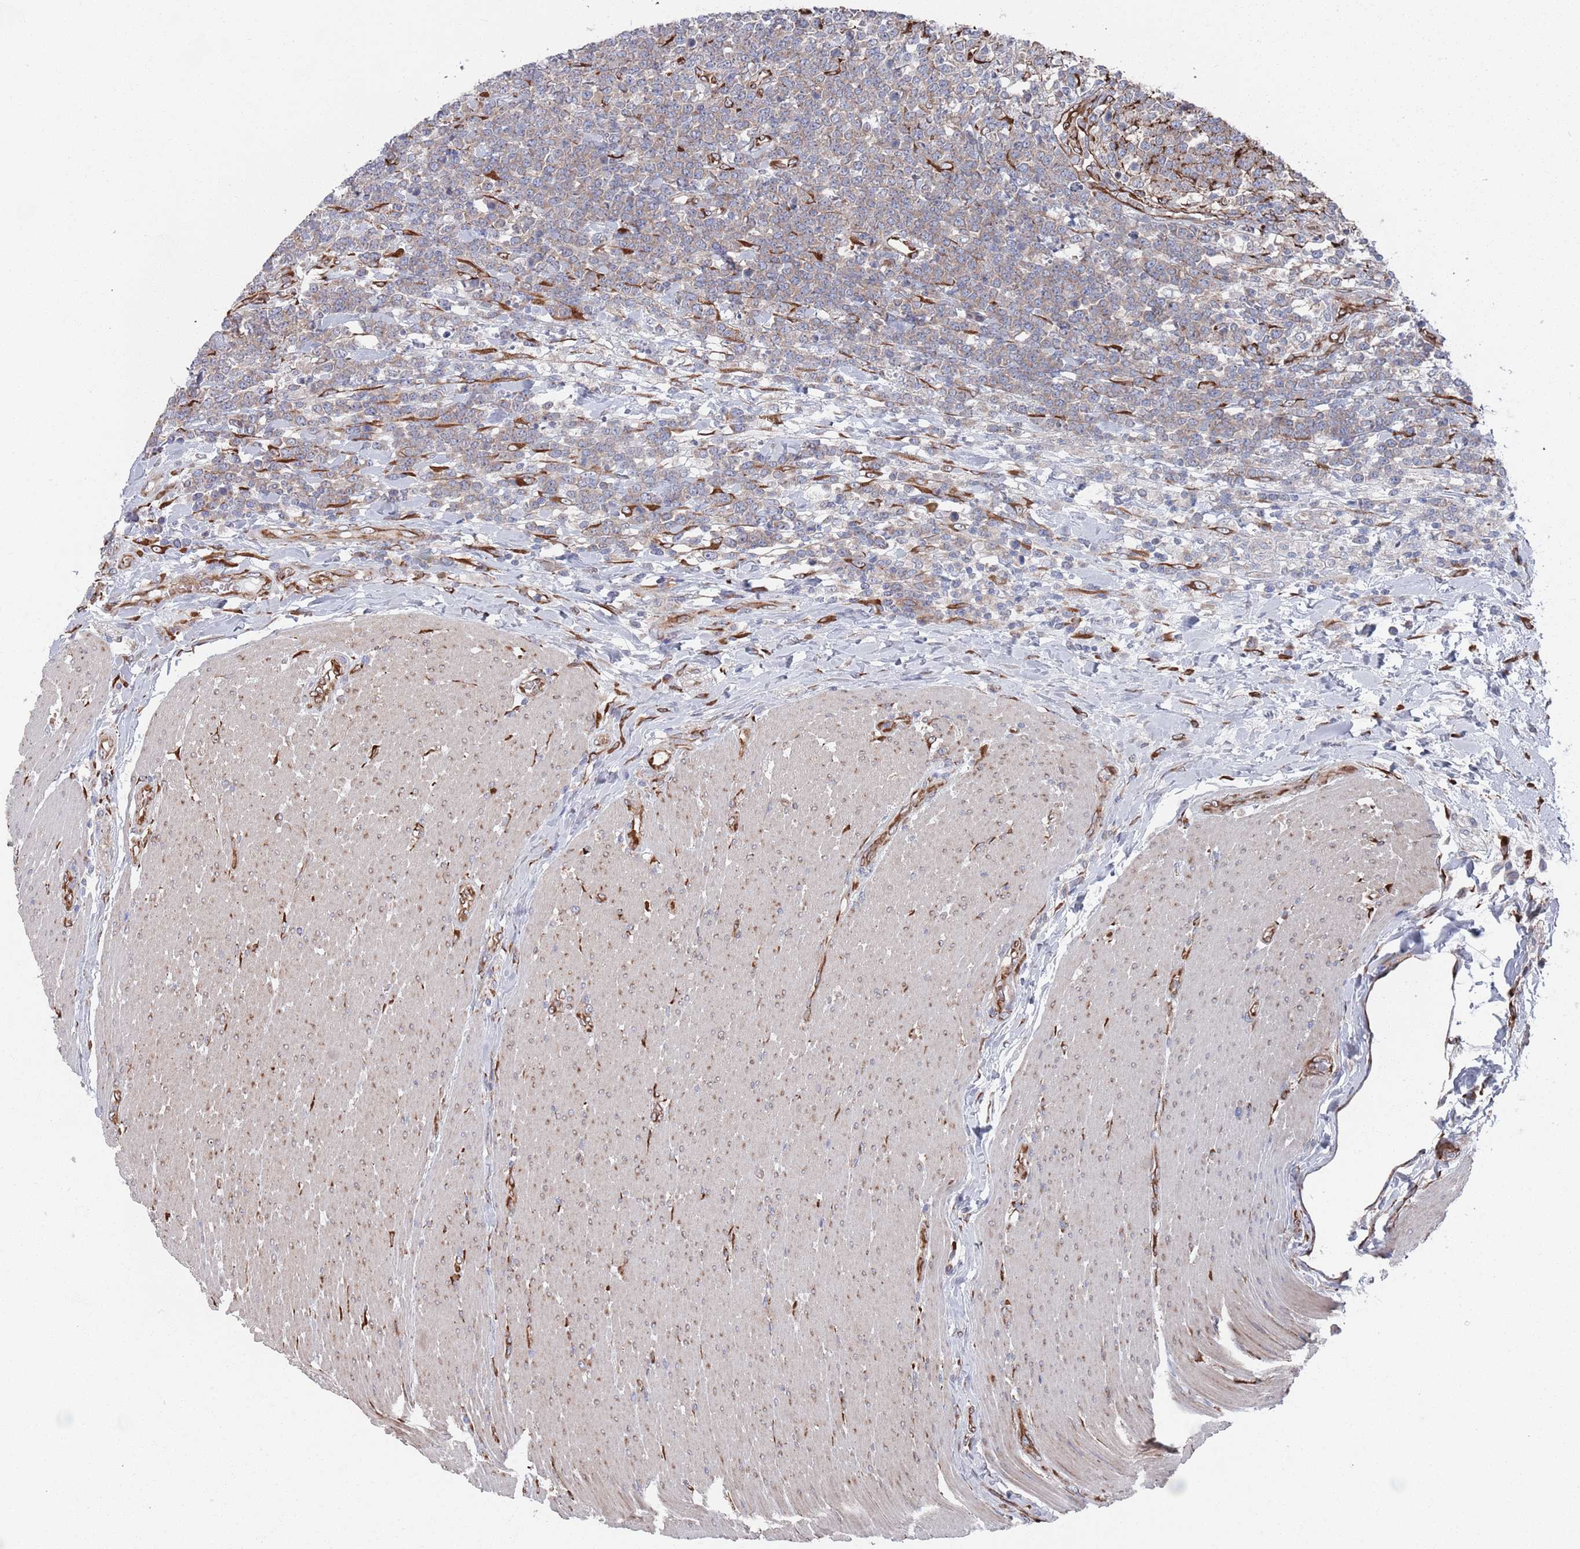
{"staining": {"intensity": "negative", "quantity": "none", "location": "none"}, "tissue": "lymphoma", "cell_type": "Tumor cells", "image_type": "cancer", "snomed": [{"axis": "morphology", "description": "Malignant lymphoma, non-Hodgkin's type, High grade"}, {"axis": "topography", "description": "Small intestine"}], "caption": "The IHC histopathology image has no significant staining in tumor cells of high-grade malignant lymphoma, non-Hodgkin's type tissue.", "gene": "CCDC106", "patient": {"sex": "male", "age": 8}}